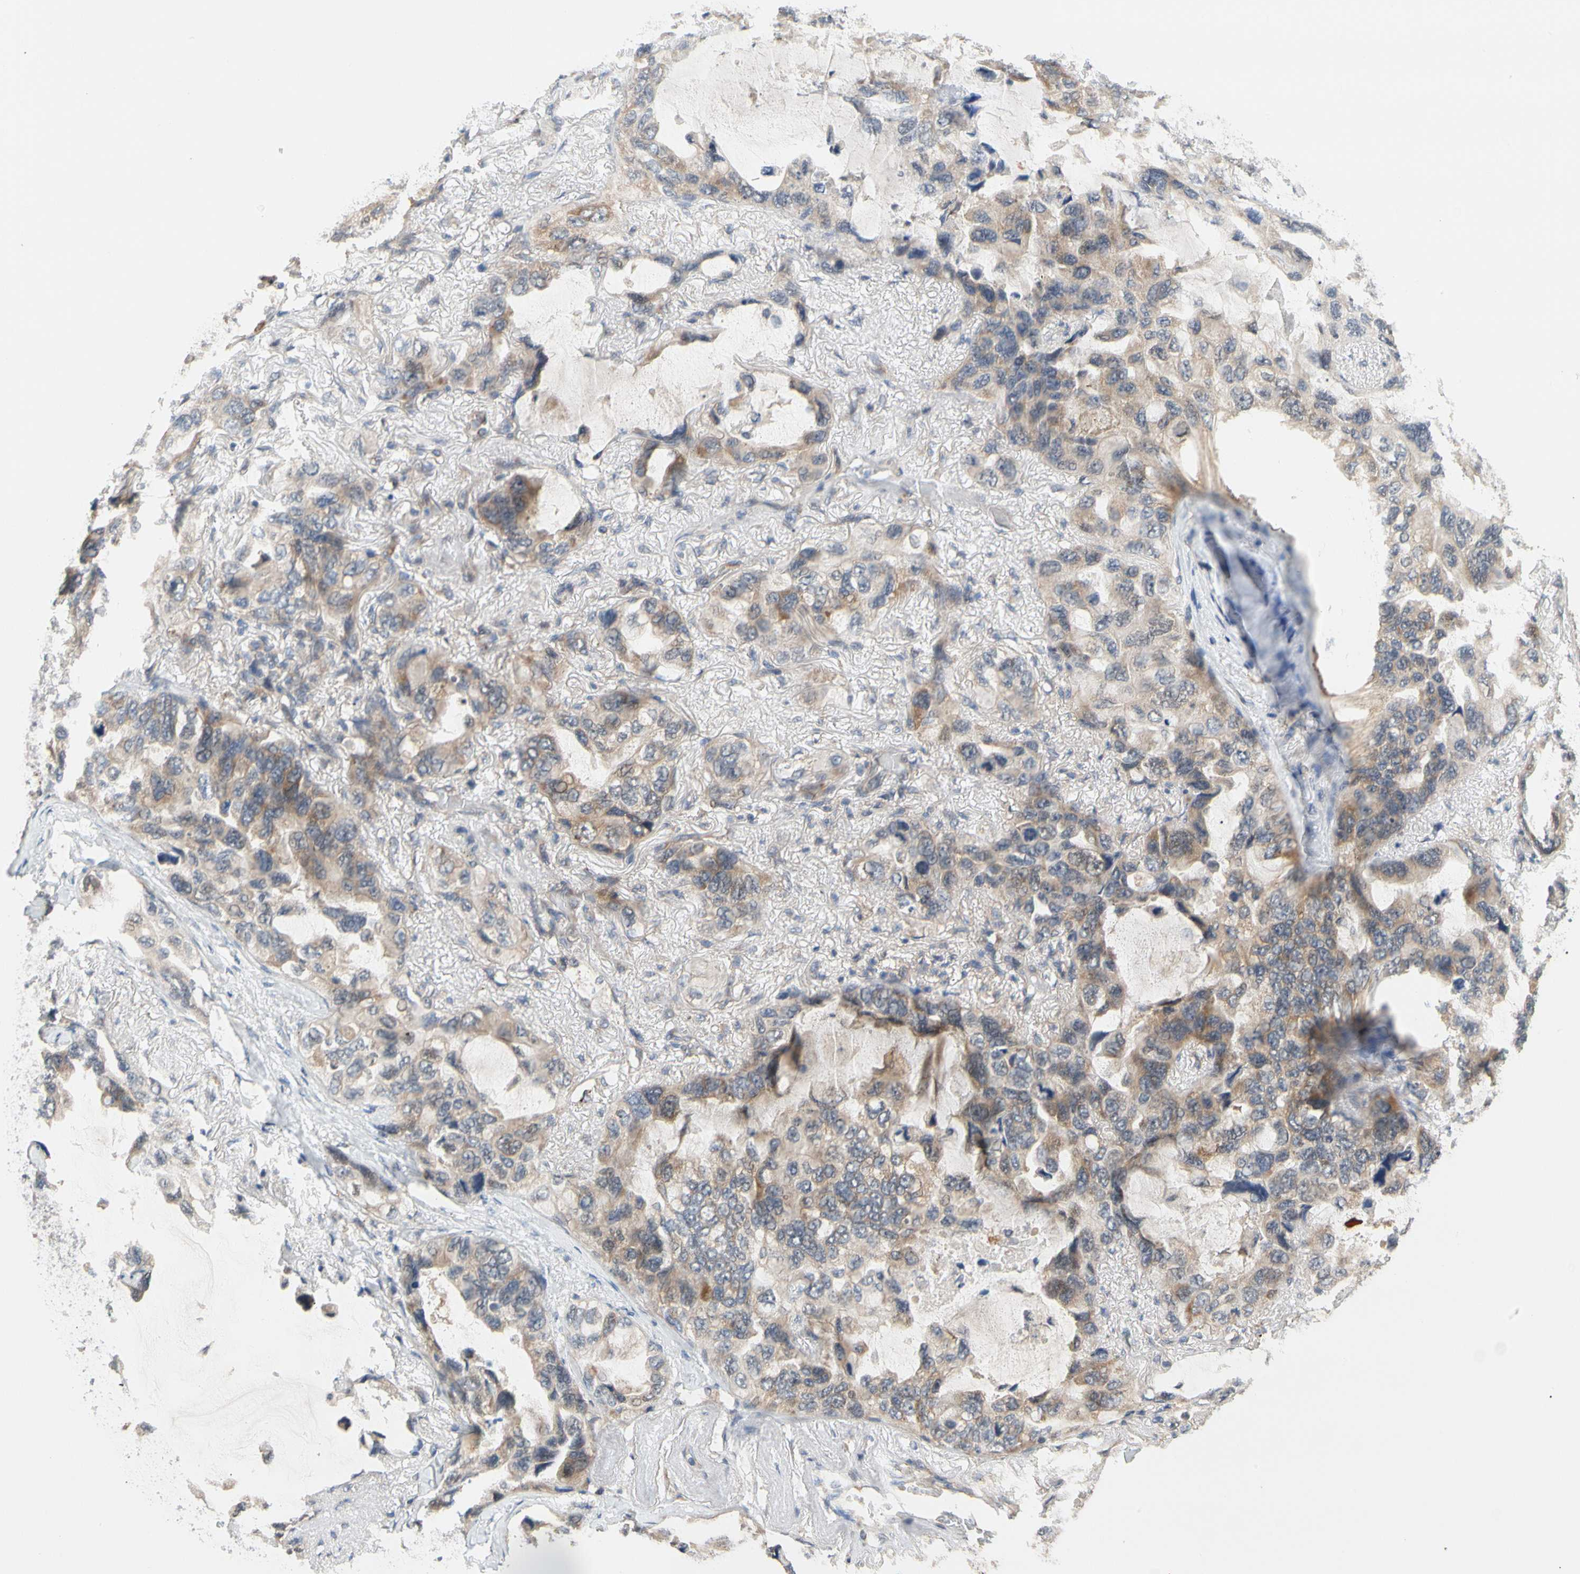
{"staining": {"intensity": "weak", "quantity": "<25%", "location": "cytoplasmic/membranous"}, "tissue": "lung cancer", "cell_type": "Tumor cells", "image_type": "cancer", "snomed": [{"axis": "morphology", "description": "Squamous cell carcinoma, NOS"}, {"axis": "topography", "description": "Lung"}], "caption": "The photomicrograph reveals no staining of tumor cells in lung cancer. (DAB IHC, high magnification).", "gene": "ANKHD1", "patient": {"sex": "female", "age": 73}}